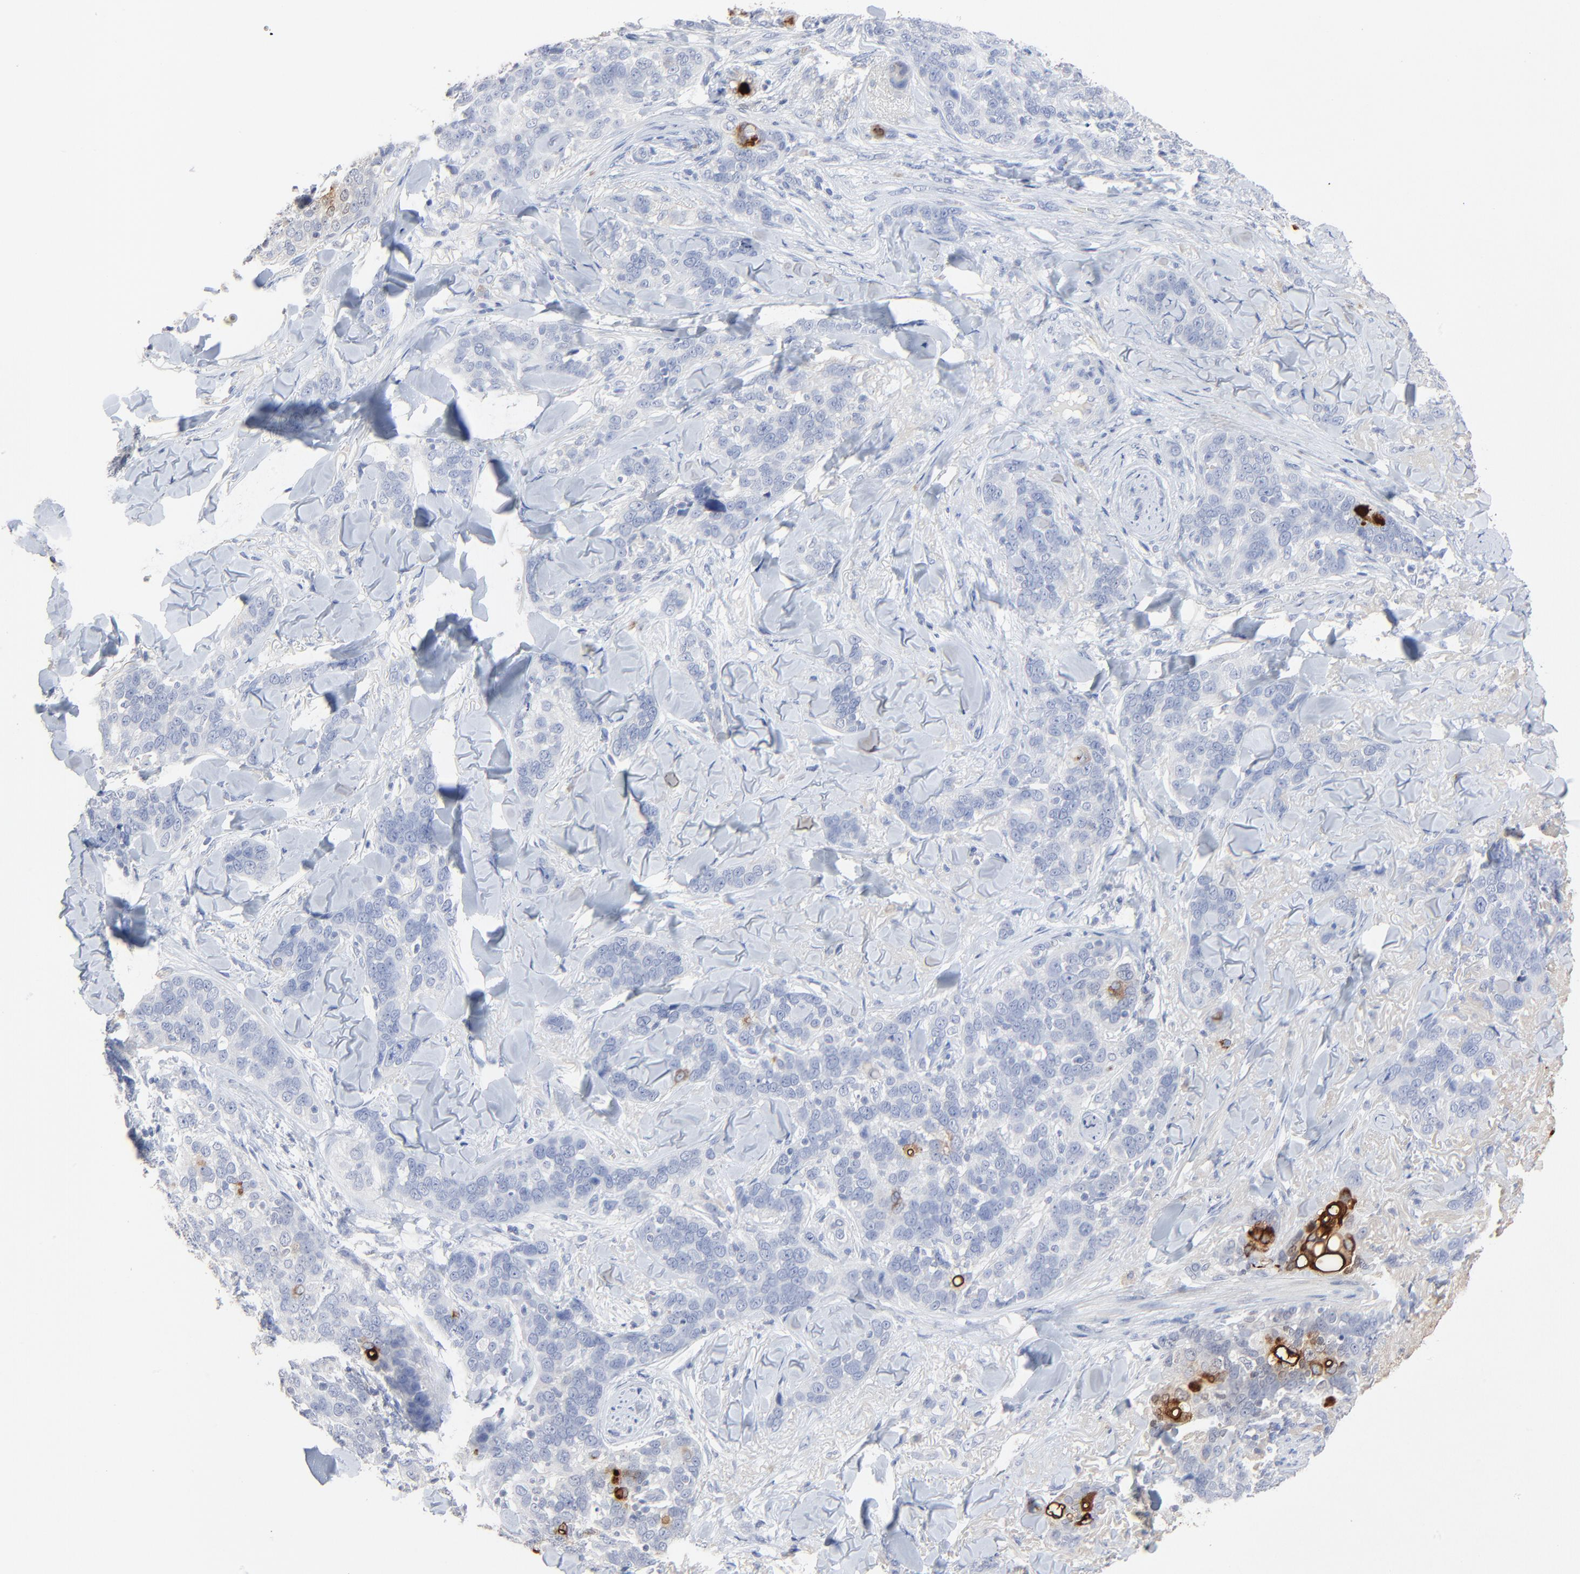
{"staining": {"intensity": "moderate", "quantity": "<25%", "location": "cytoplasmic/membranous"}, "tissue": "skin cancer", "cell_type": "Tumor cells", "image_type": "cancer", "snomed": [{"axis": "morphology", "description": "Normal tissue, NOS"}, {"axis": "morphology", "description": "Squamous cell carcinoma, NOS"}, {"axis": "topography", "description": "Skin"}], "caption": "Skin cancer stained for a protein shows moderate cytoplasmic/membranous positivity in tumor cells.", "gene": "LCN2", "patient": {"sex": "female", "age": 83}}